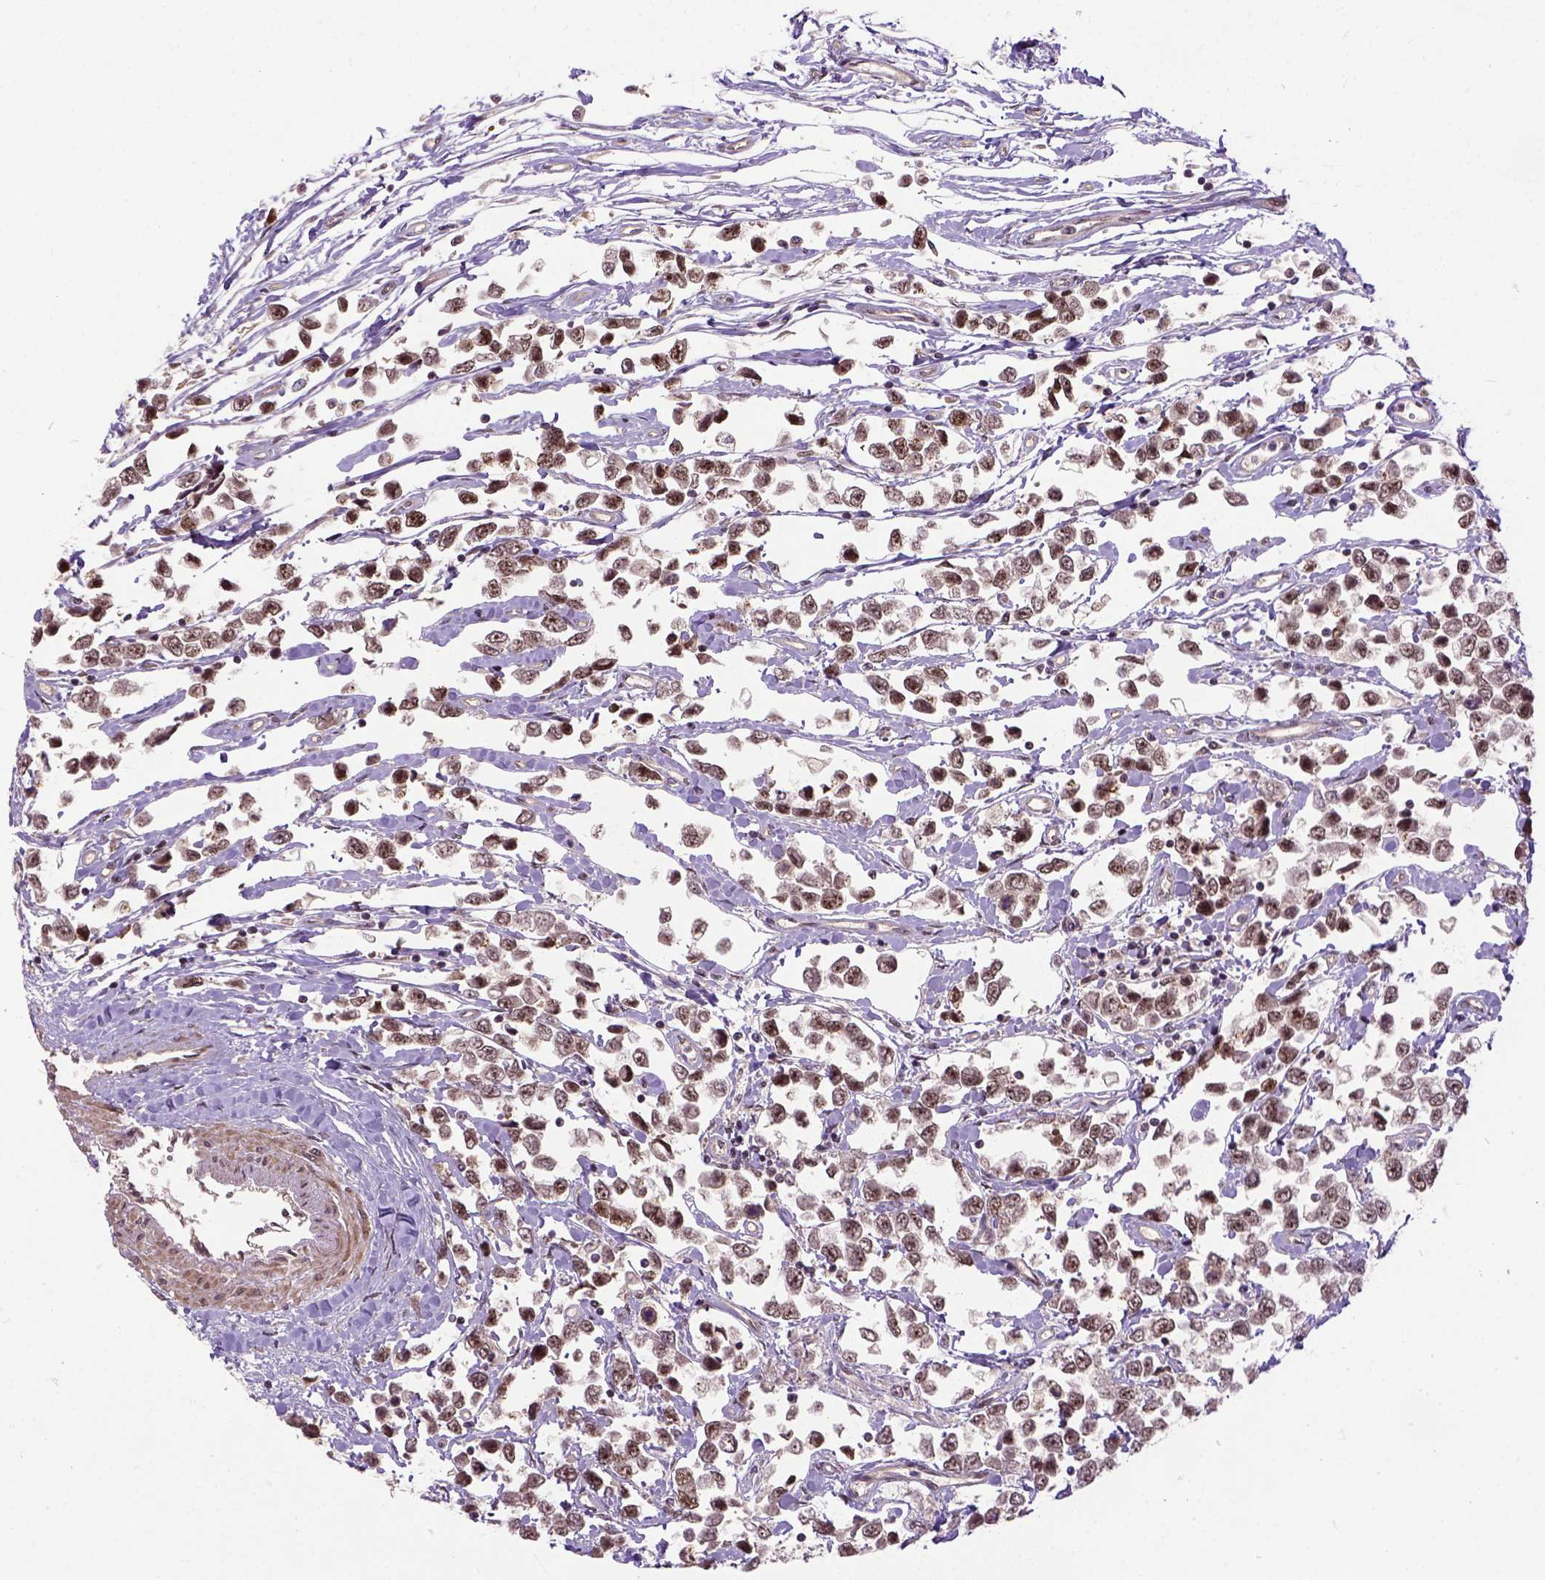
{"staining": {"intensity": "moderate", "quantity": ">75%", "location": "nuclear"}, "tissue": "testis cancer", "cell_type": "Tumor cells", "image_type": "cancer", "snomed": [{"axis": "morphology", "description": "Seminoma, NOS"}, {"axis": "topography", "description": "Testis"}], "caption": "Moderate nuclear protein staining is seen in approximately >75% of tumor cells in testis seminoma. The protein is shown in brown color, while the nuclei are stained blue.", "gene": "ZNF630", "patient": {"sex": "male", "age": 34}}